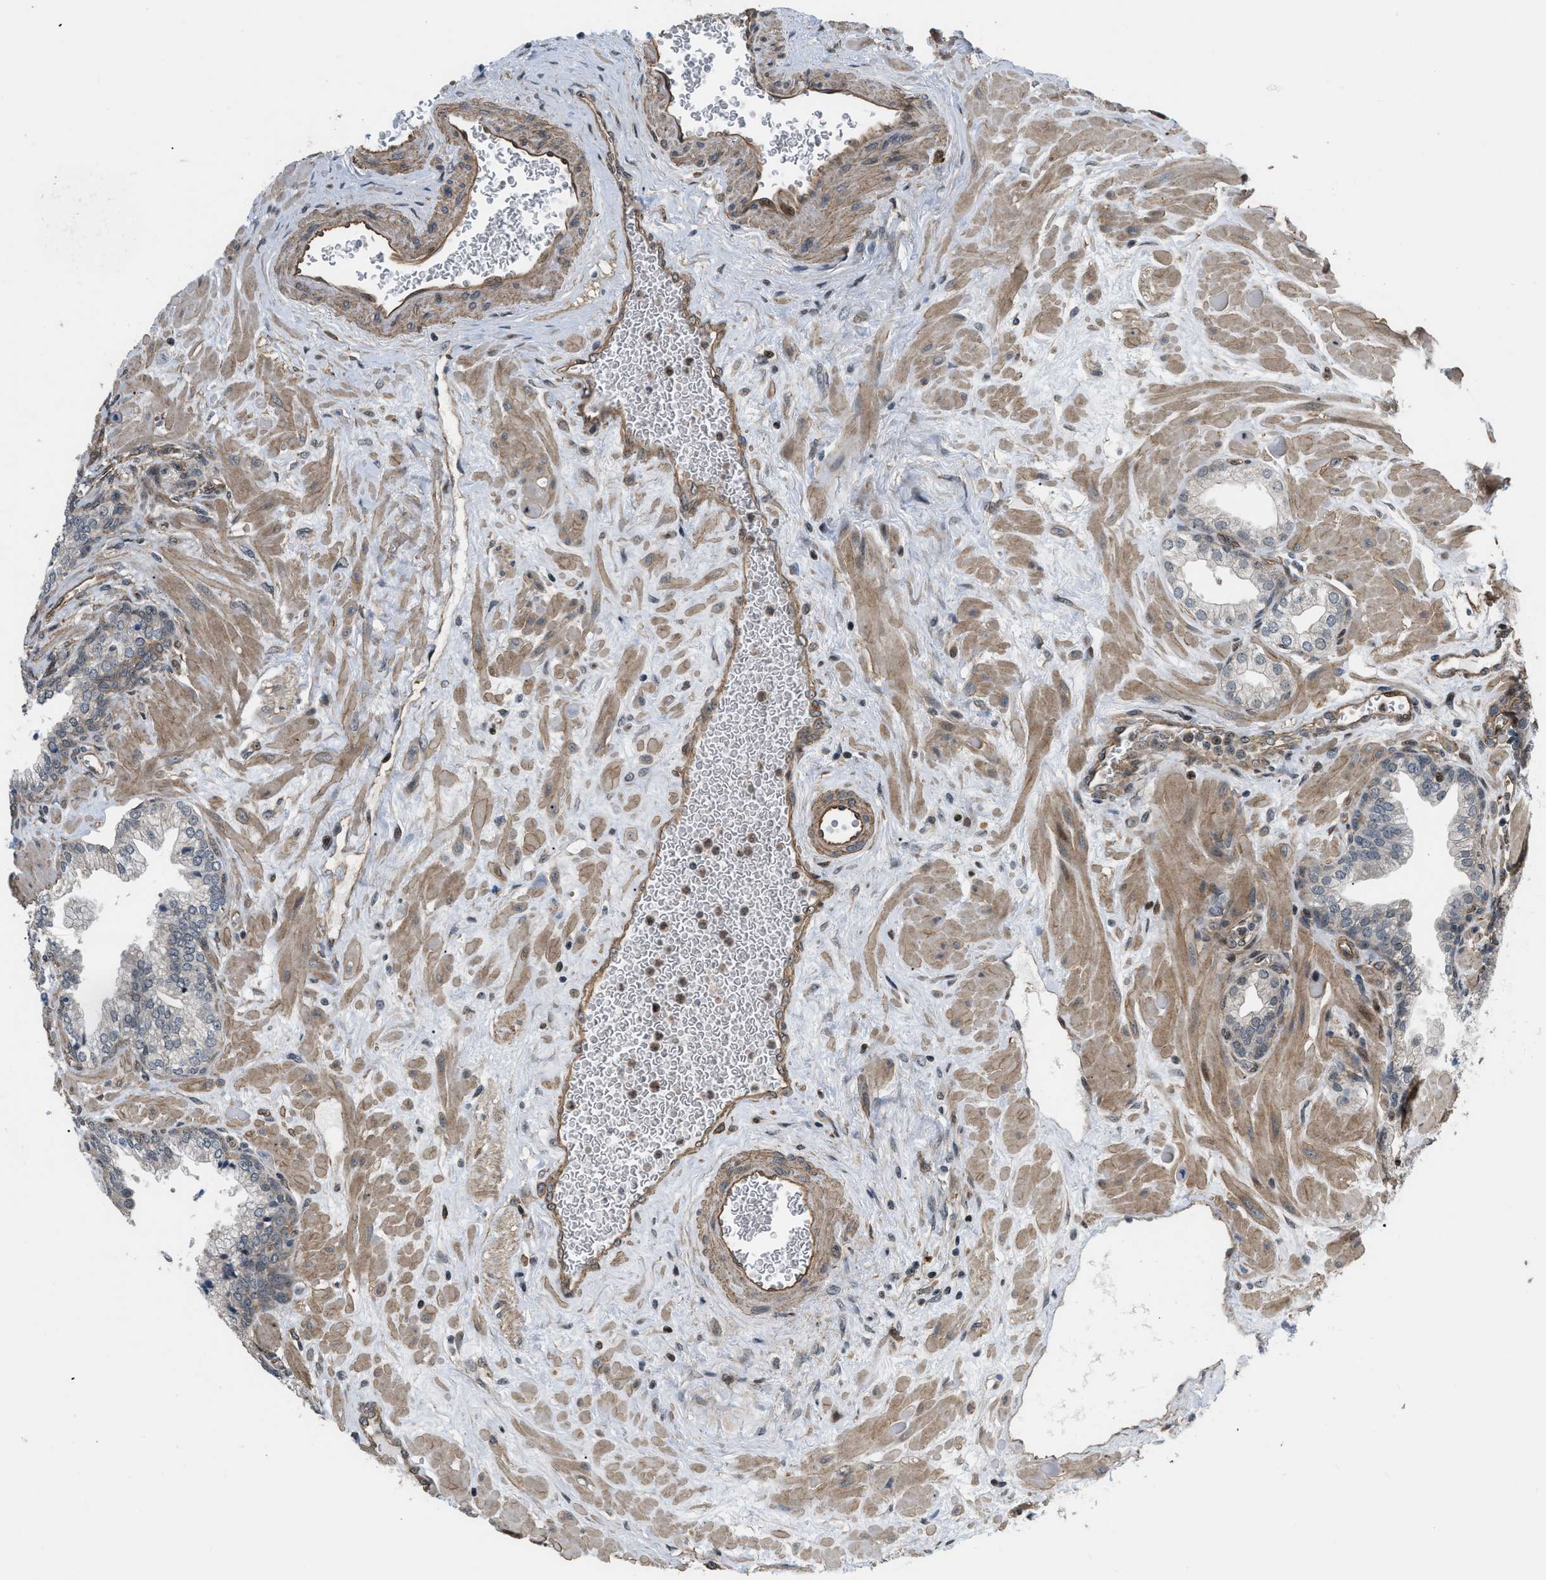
{"staining": {"intensity": "moderate", "quantity": "<25%", "location": "nuclear"}, "tissue": "prostate", "cell_type": "Glandular cells", "image_type": "normal", "snomed": [{"axis": "morphology", "description": "Normal tissue, NOS"}, {"axis": "morphology", "description": "Urothelial carcinoma, Low grade"}, {"axis": "topography", "description": "Urinary bladder"}, {"axis": "topography", "description": "Prostate"}], "caption": "A low amount of moderate nuclear staining is present in about <25% of glandular cells in unremarkable prostate.", "gene": "LTA4H", "patient": {"sex": "male", "age": 60}}